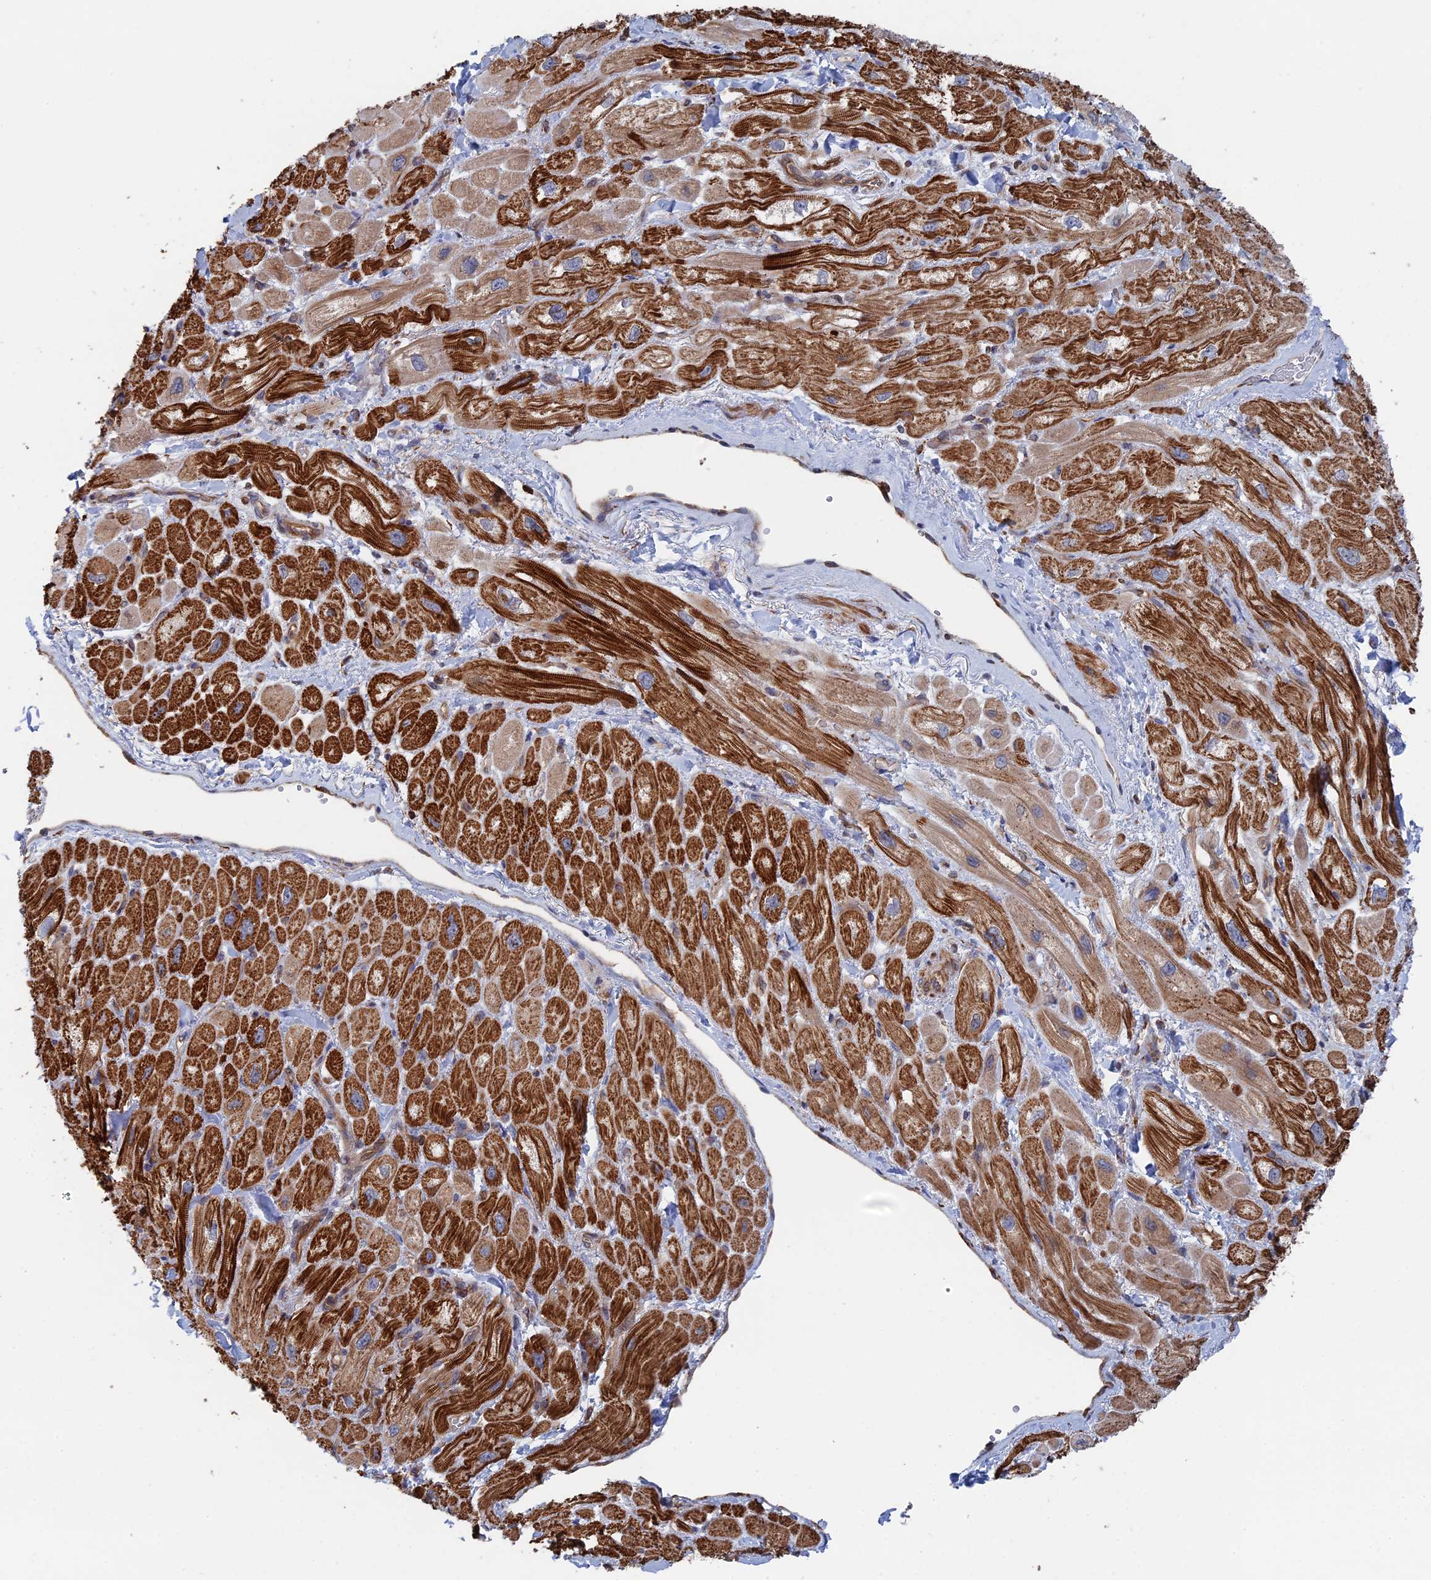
{"staining": {"intensity": "strong", "quantity": "25%-75%", "location": "cytoplasmic/membranous"}, "tissue": "heart muscle", "cell_type": "Cardiomyocytes", "image_type": "normal", "snomed": [{"axis": "morphology", "description": "Normal tissue, NOS"}, {"axis": "topography", "description": "Heart"}], "caption": "Strong cytoplasmic/membranous staining is present in approximately 25%-75% of cardiomyocytes in benign heart muscle. The protein of interest is stained brown, and the nuclei are stained in blue (DAB IHC with brightfield microscopy, high magnification).", "gene": "BPIFB6", "patient": {"sex": "male", "age": 65}}